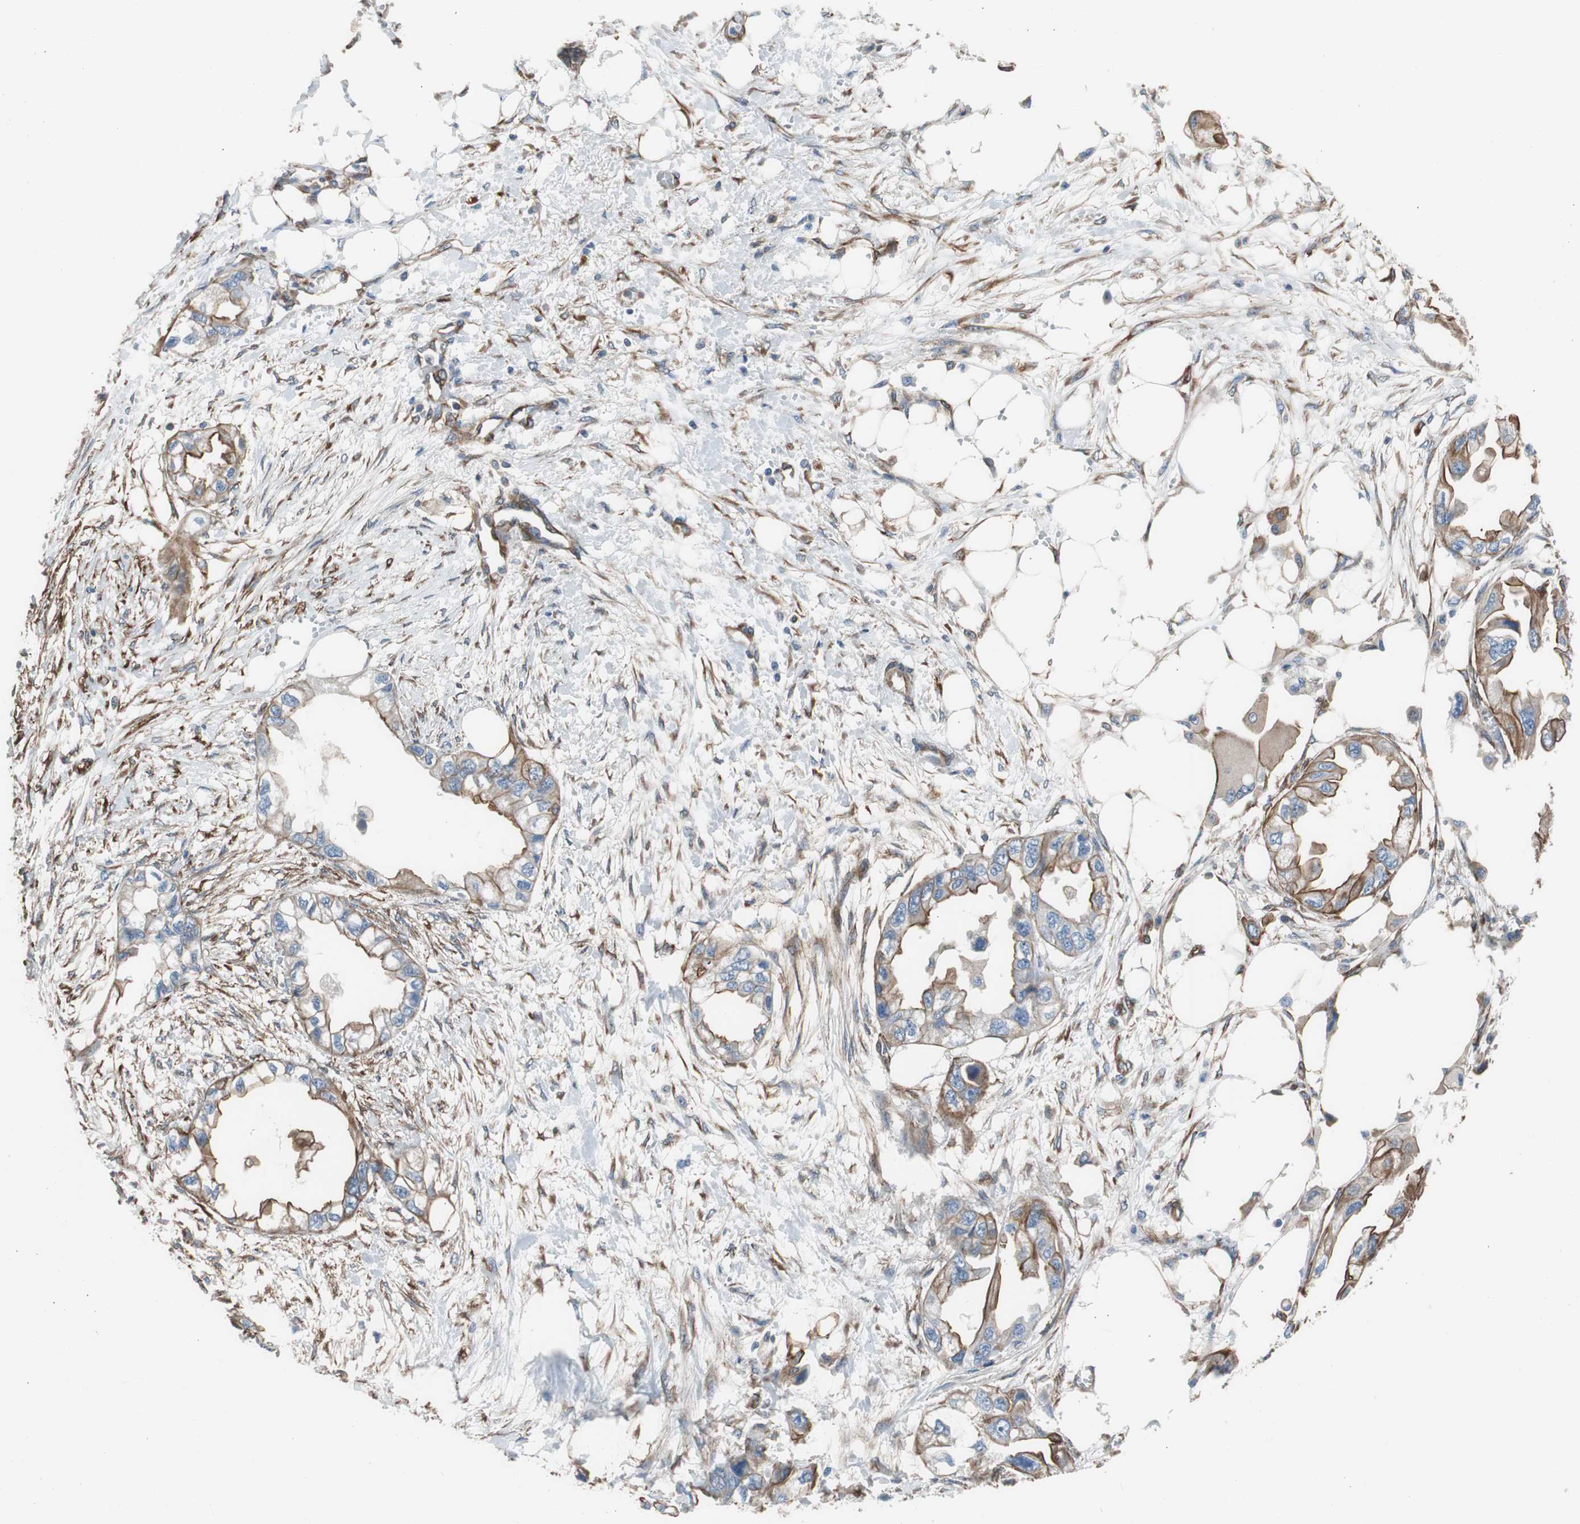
{"staining": {"intensity": "moderate", "quantity": "25%-75%", "location": "cytoplasmic/membranous"}, "tissue": "endometrial cancer", "cell_type": "Tumor cells", "image_type": "cancer", "snomed": [{"axis": "morphology", "description": "Adenocarcinoma, NOS"}, {"axis": "topography", "description": "Endometrium"}], "caption": "Immunohistochemical staining of endometrial cancer exhibits medium levels of moderate cytoplasmic/membranous staining in about 25%-75% of tumor cells.", "gene": "KIF3B", "patient": {"sex": "female", "age": 67}}